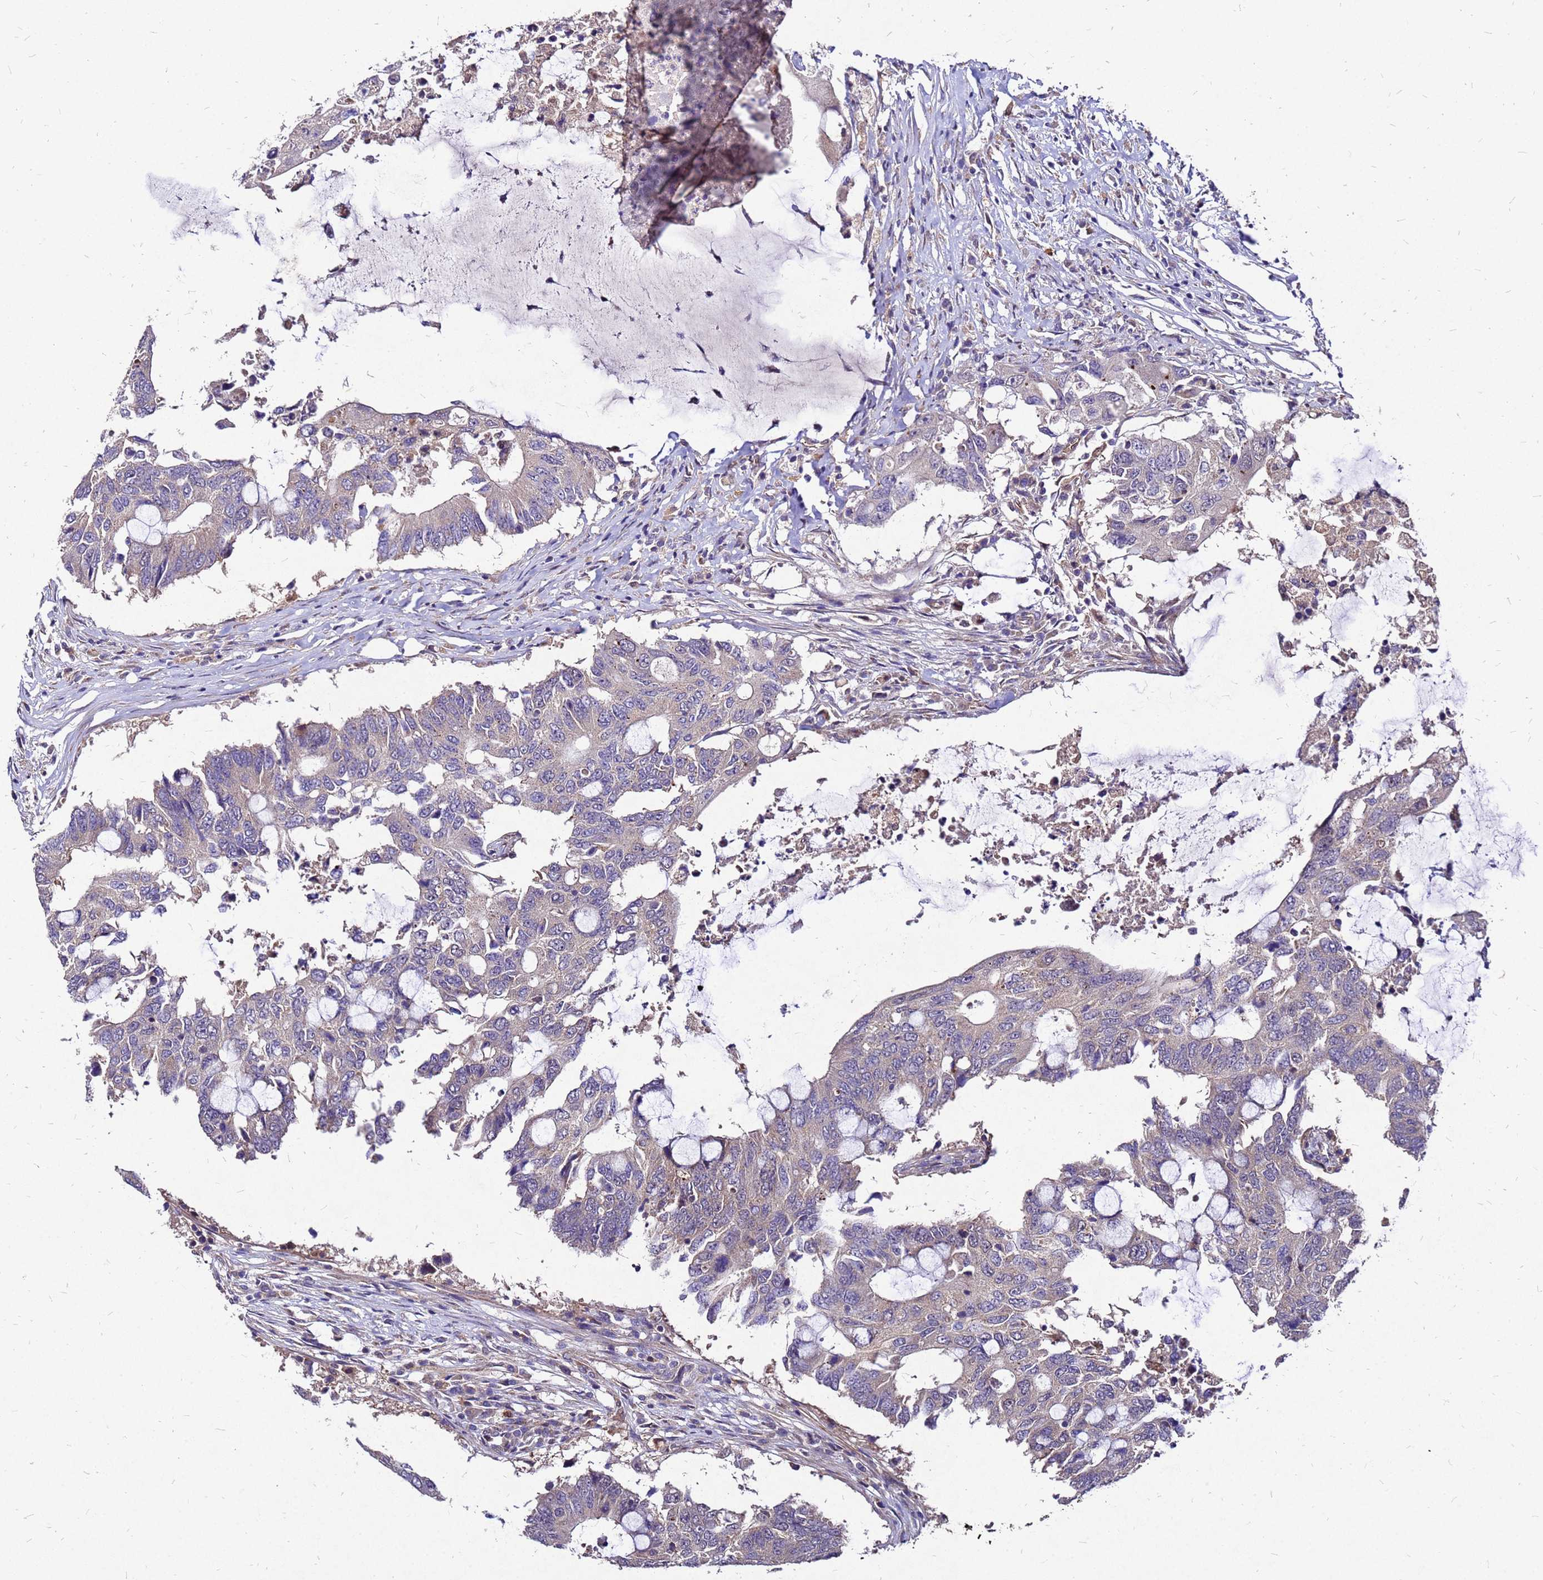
{"staining": {"intensity": "negative", "quantity": "none", "location": "none"}, "tissue": "colorectal cancer", "cell_type": "Tumor cells", "image_type": "cancer", "snomed": [{"axis": "morphology", "description": "Adenocarcinoma, NOS"}, {"axis": "topography", "description": "Colon"}], "caption": "An image of human adenocarcinoma (colorectal) is negative for staining in tumor cells.", "gene": "DUSP23", "patient": {"sex": "male", "age": 71}}